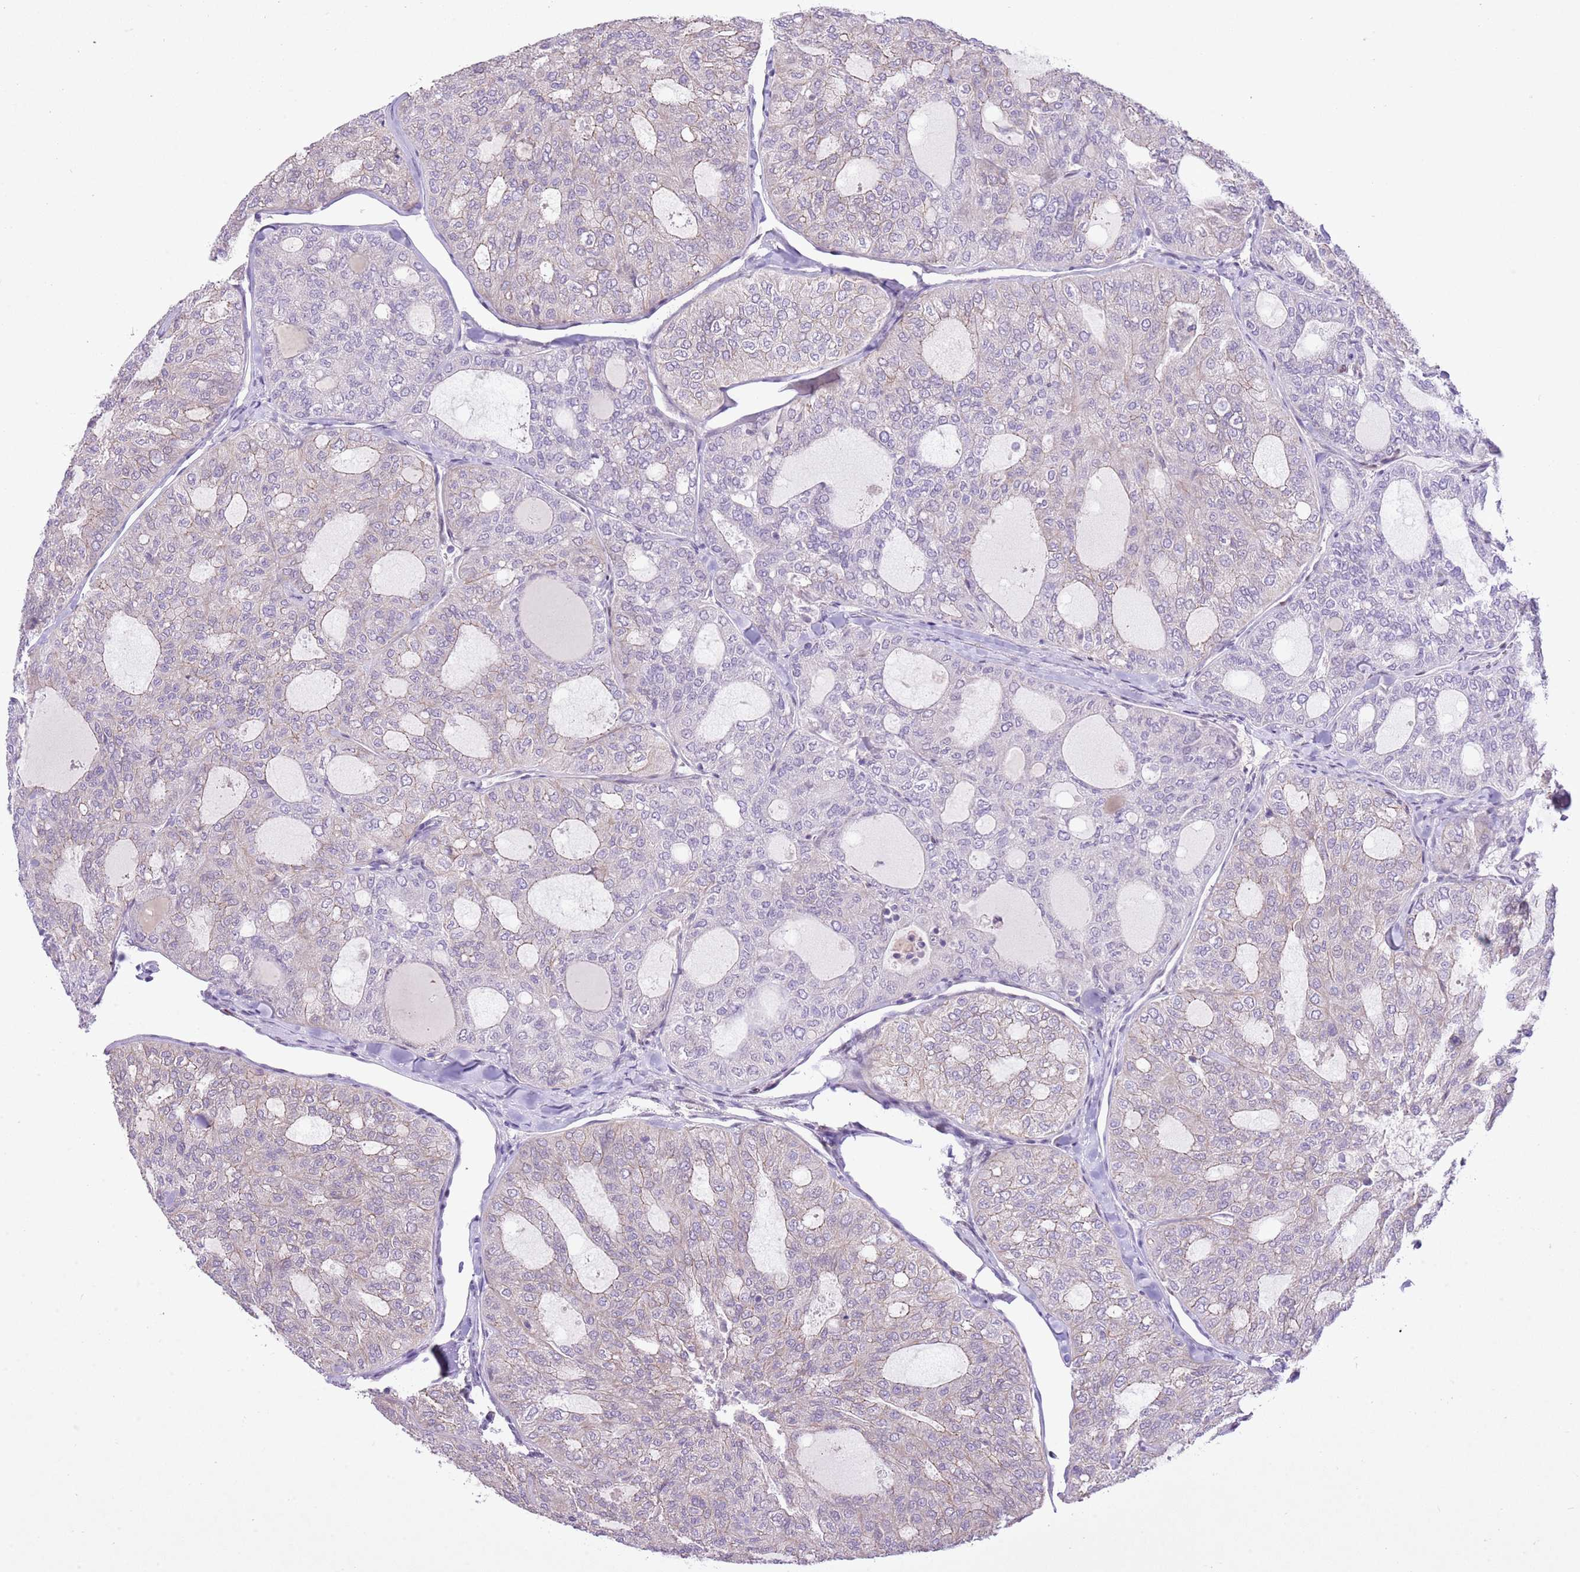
{"staining": {"intensity": "negative", "quantity": "none", "location": "none"}, "tissue": "thyroid cancer", "cell_type": "Tumor cells", "image_type": "cancer", "snomed": [{"axis": "morphology", "description": "Follicular adenoma carcinoma, NOS"}, {"axis": "topography", "description": "Thyroid gland"}], "caption": "This is an immunohistochemistry (IHC) histopathology image of human thyroid follicular adenoma carcinoma. There is no expression in tumor cells.", "gene": "NACC2", "patient": {"sex": "male", "age": 75}}